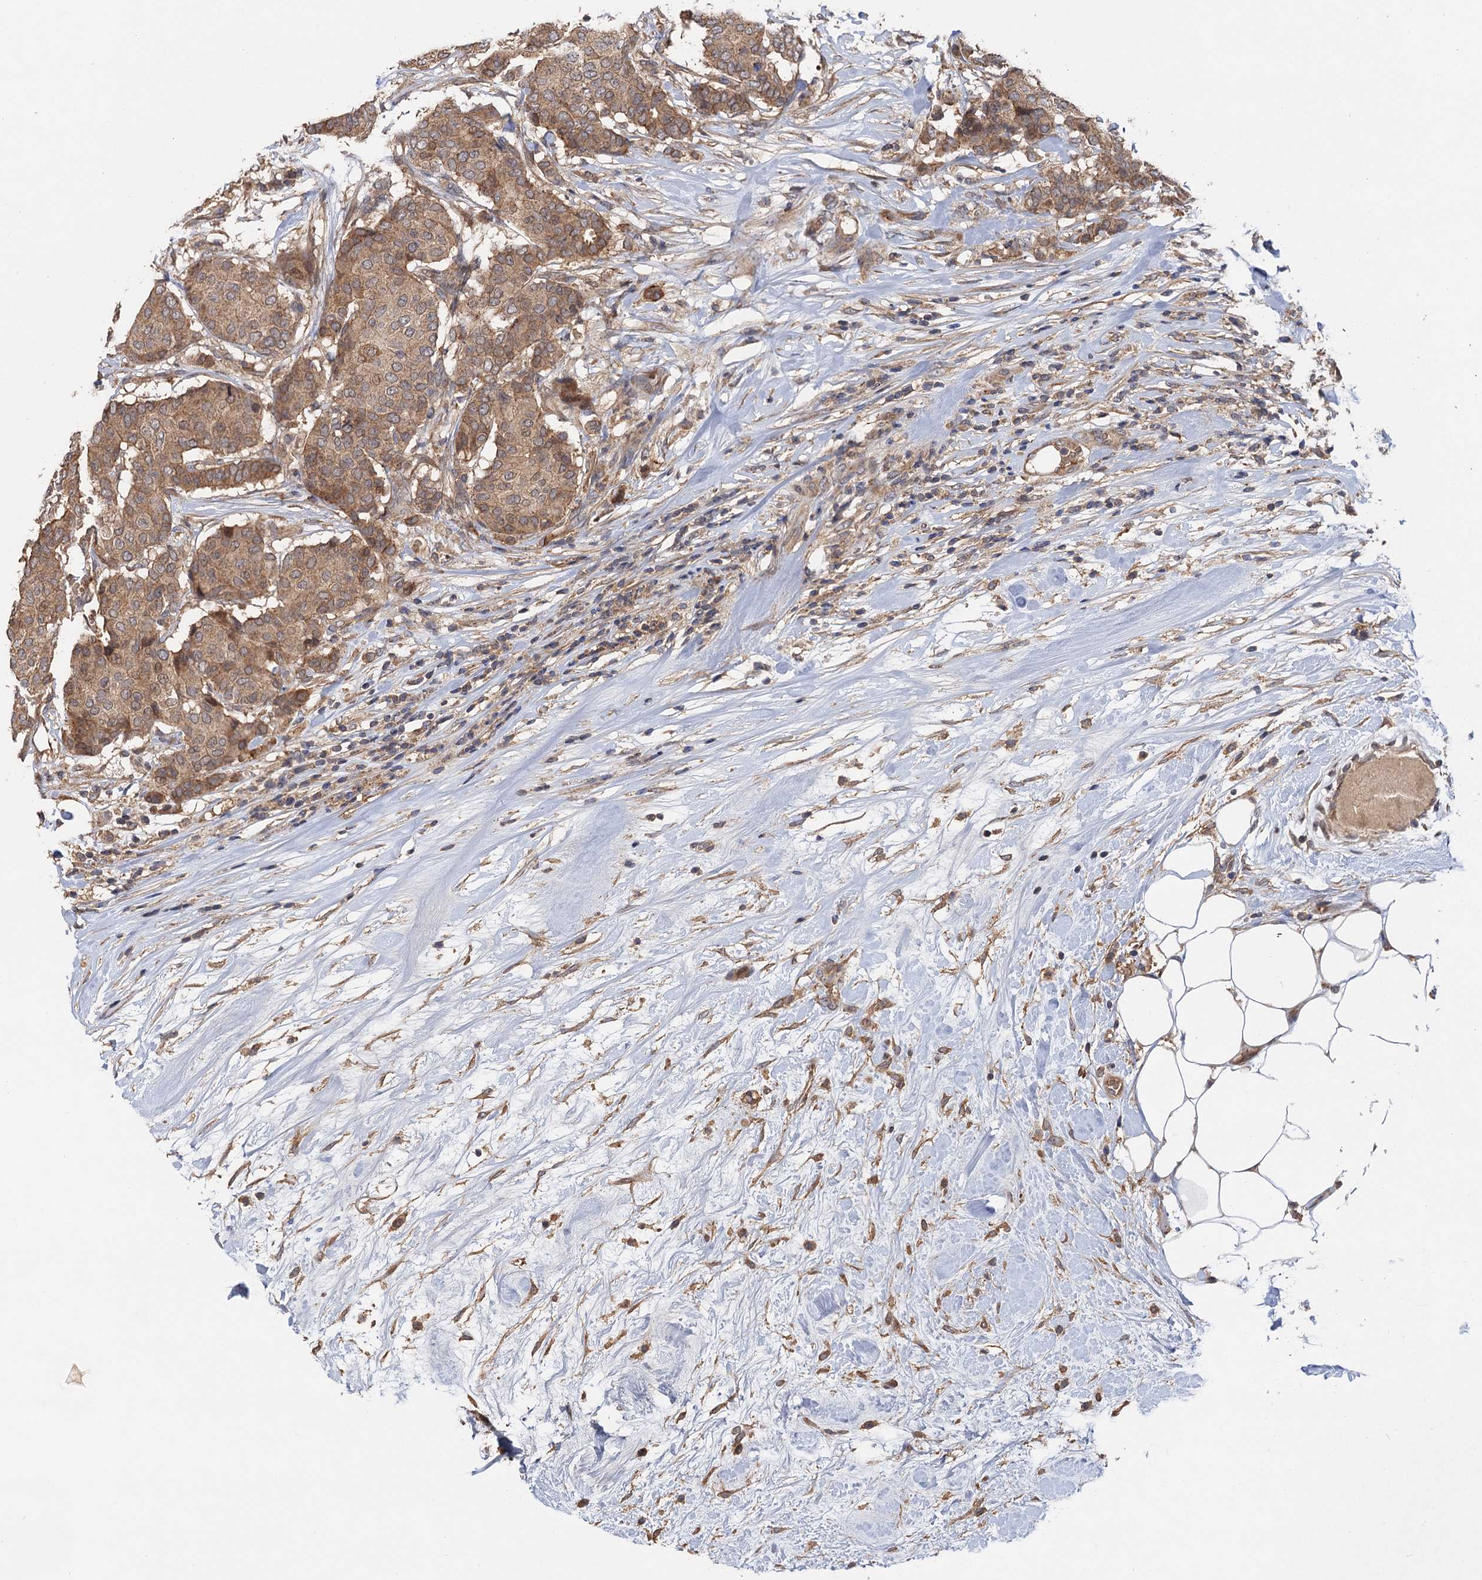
{"staining": {"intensity": "moderate", "quantity": ">75%", "location": "cytoplasmic/membranous"}, "tissue": "breast cancer", "cell_type": "Tumor cells", "image_type": "cancer", "snomed": [{"axis": "morphology", "description": "Duct carcinoma"}, {"axis": "topography", "description": "Breast"}], "caption": "Human breast cancer (intraductal carcinoma) stained with a brown dye demonstrates moderate cytoplasmic/membranous positive expression in about >75% of tumor cells.", "gene": "SNX32", "patient": {"sex": "female", "age": 75}}